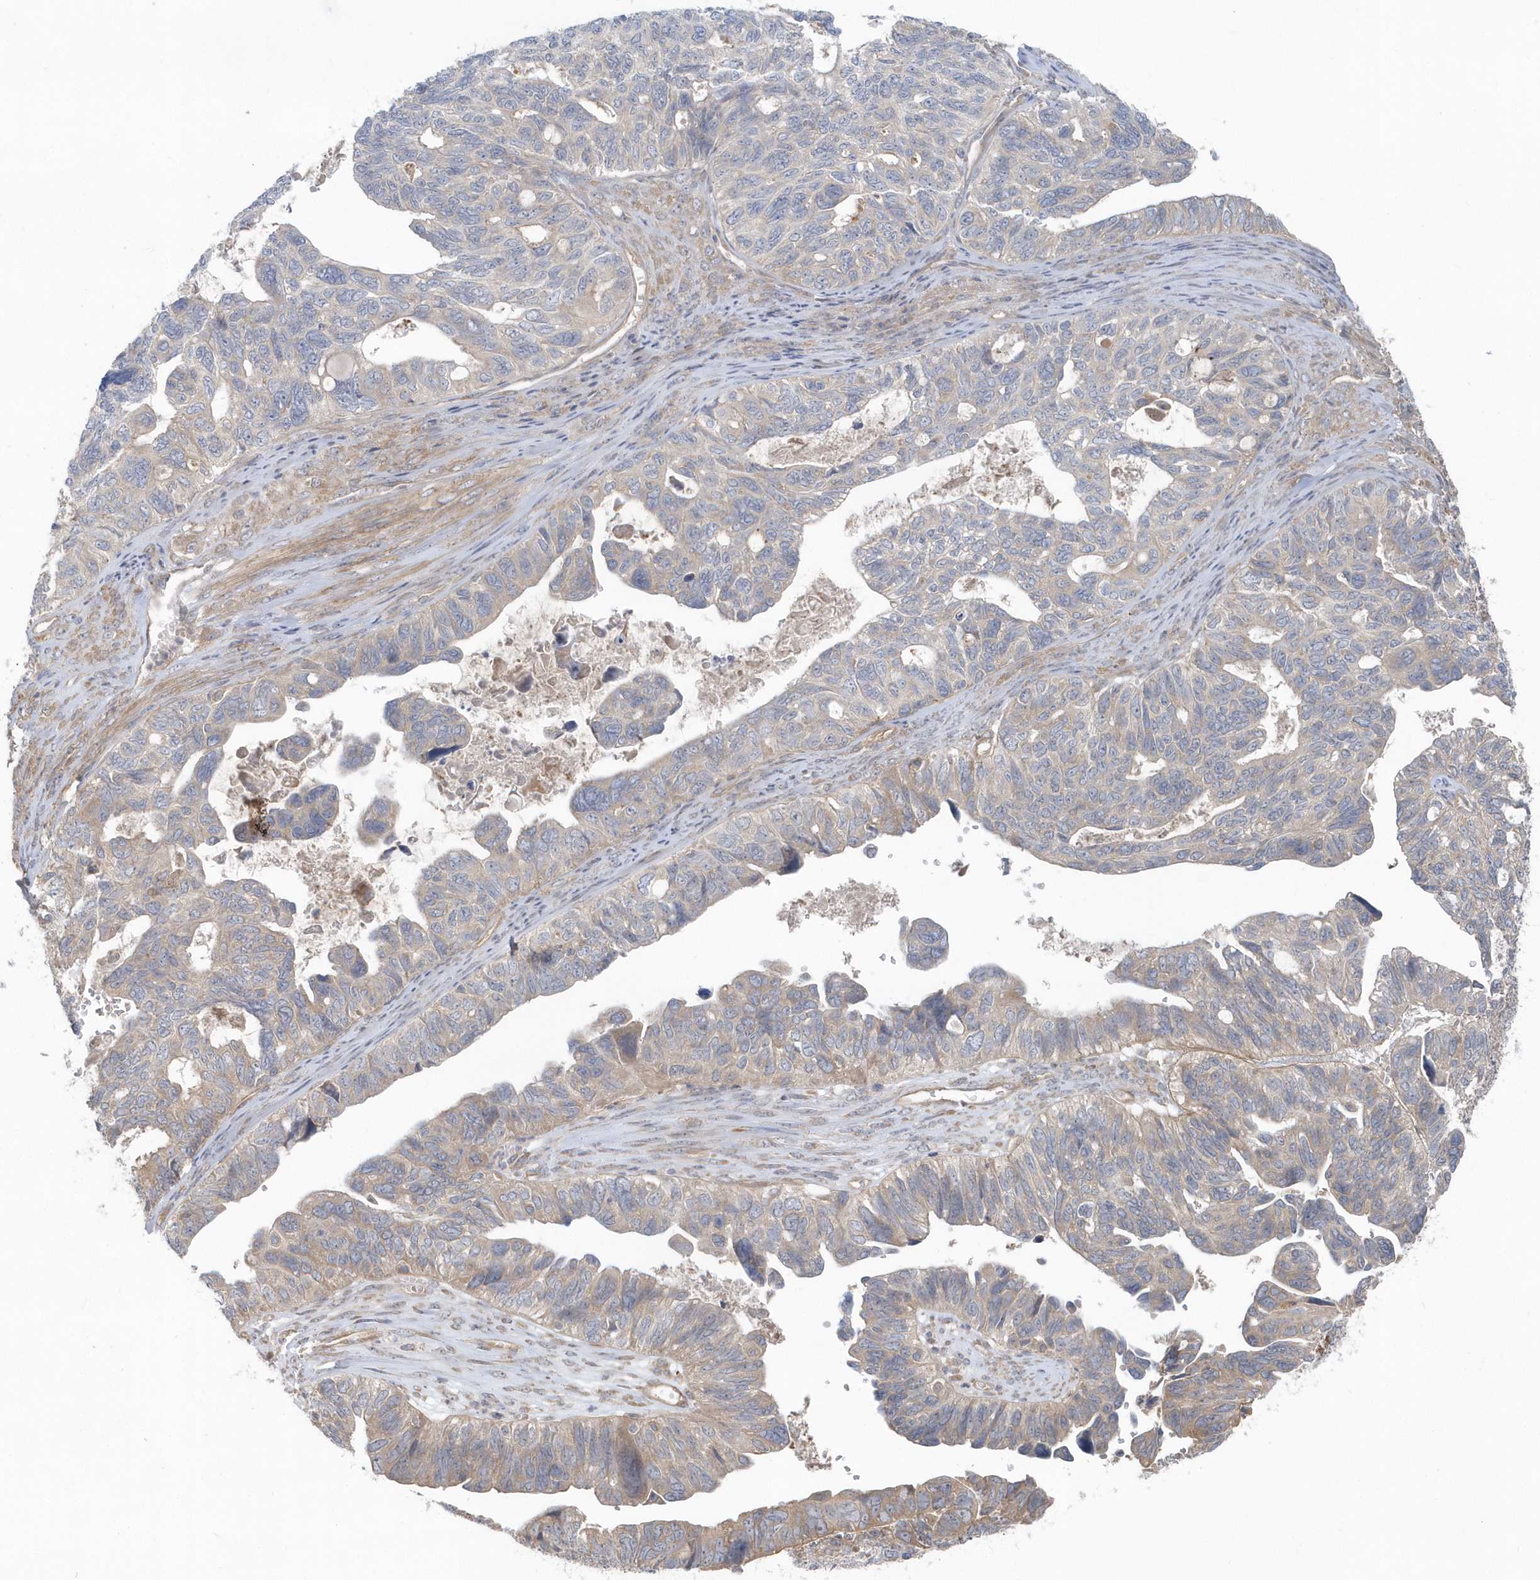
{"staining": {"intensity": "weak", "quantity": "<25%", "location": "cytoplasmic/membranous"}, "tissue": "ovarian cancer", "cell_type": "Tumor cells", "image_type": "cancer", "snomed": [{"axis": "morphology", "description": "Cystadenocarcinoma, serous, NOS"}, {"axis": "topography", "description": "Ovary"}], "caption": "Immunohistochemistry (IHC) of human ovarian serous cystadenocarcinoma exhibits no staining in tumor cells. (DAB immunohistochemistry (IHC) with hematoxylin counter stain).", "gene": "ACTR1A", "patient": {"sex": "female", "age": 79}}